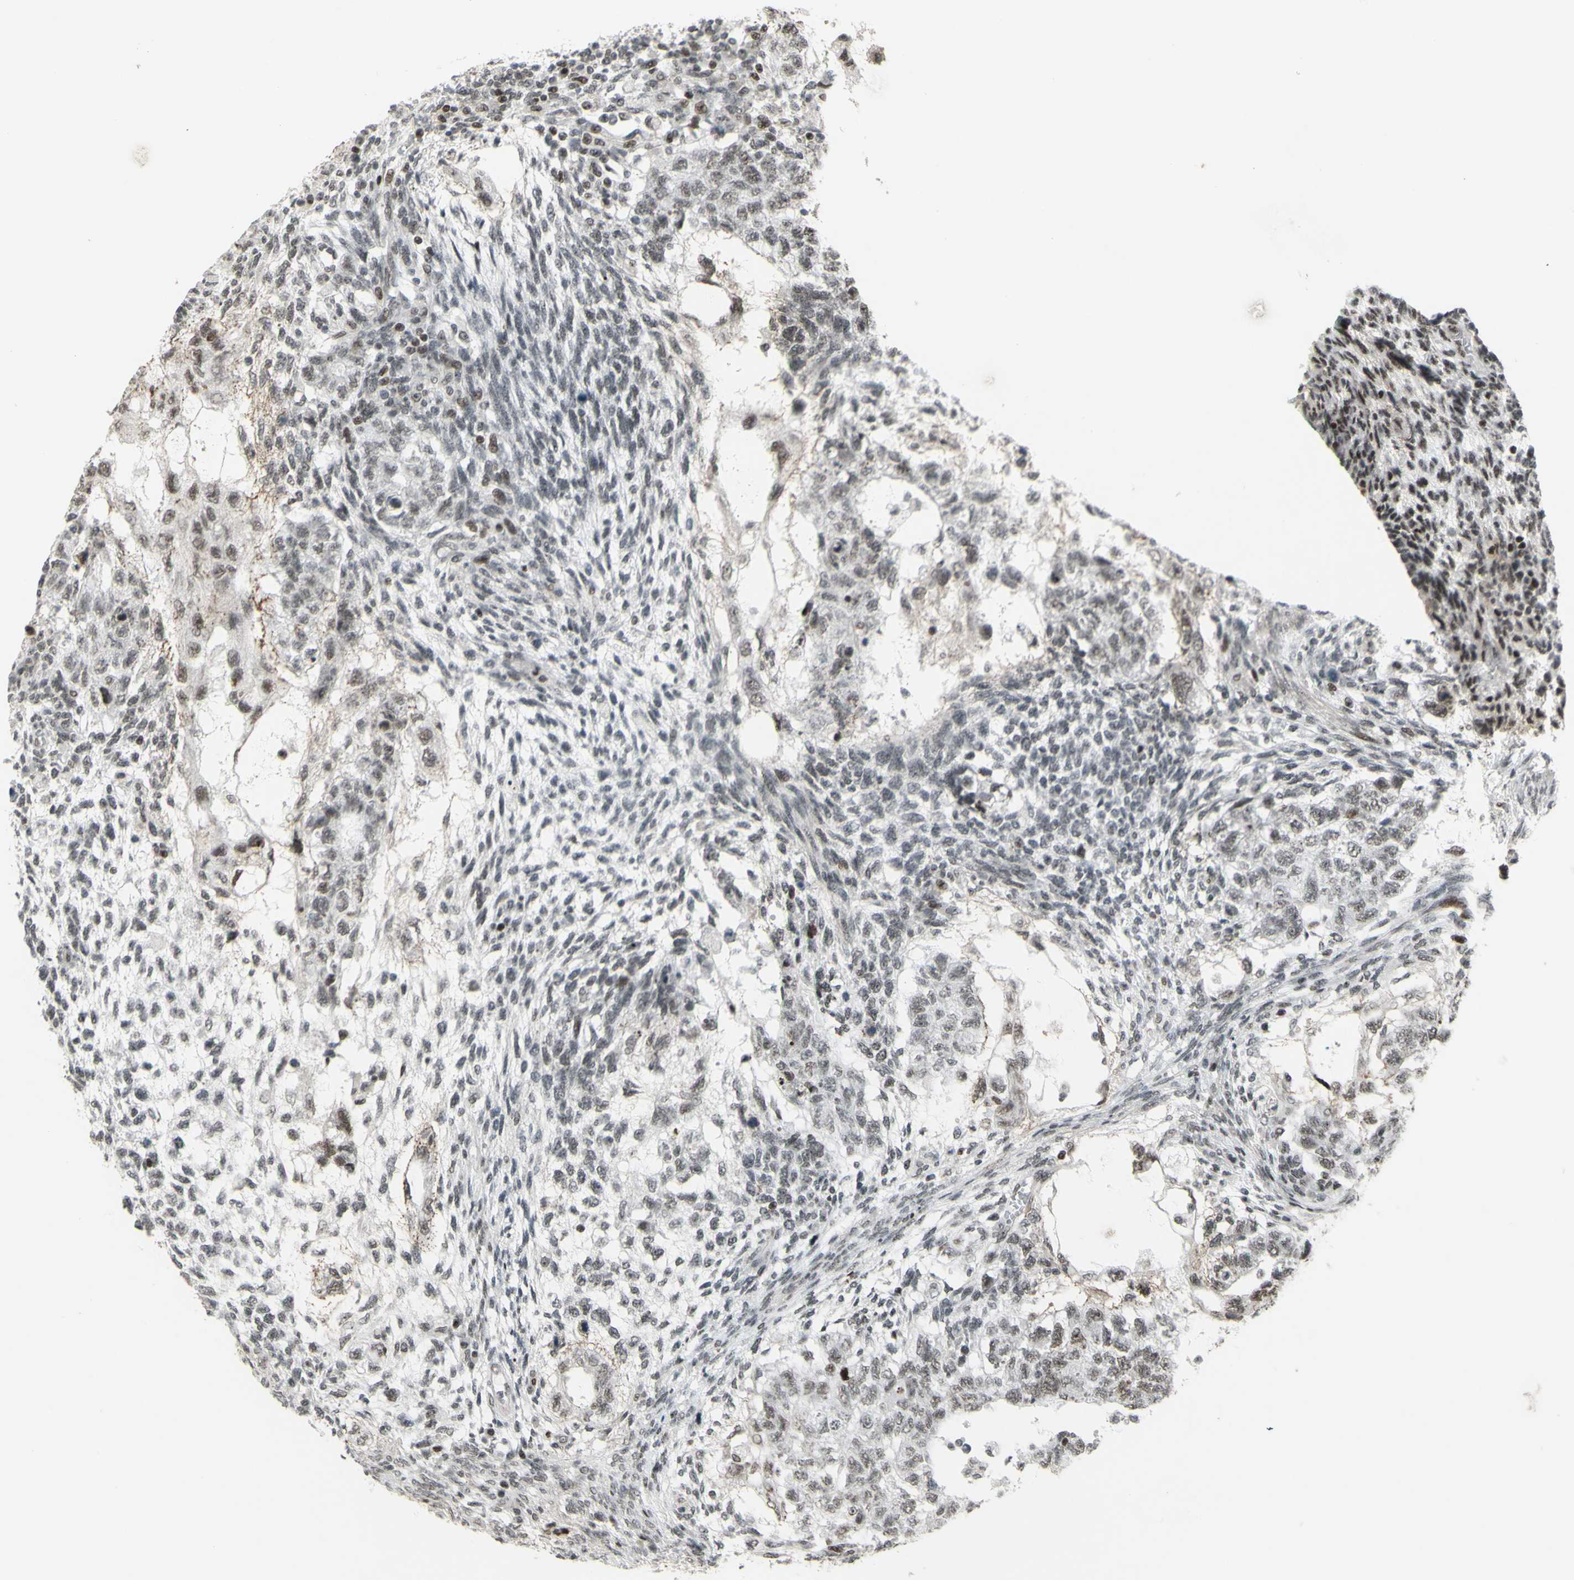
{"staining": {"intensity": "weak", "quantity": "25%-75%", "location": "nuclear"}, "tissue": "testis cancer", "cell_type": "Tumor cells", "image_type": "cancer", "snomed": [{"axis": "morphology", "description": "Normal tissue, NOS"}, {"axis": "morphology", "description": "Carcinoma, Embryonal, NOS"}, {"axis": "topography", "description": "Testis"}], "caption": "This is an image of IHC staining of testis embryonal carcinoma, which shows weak expression in the nuclear of tumor cells.", "gene": "SUPT6H", "patient": {"sex": "male", "age": 36}}